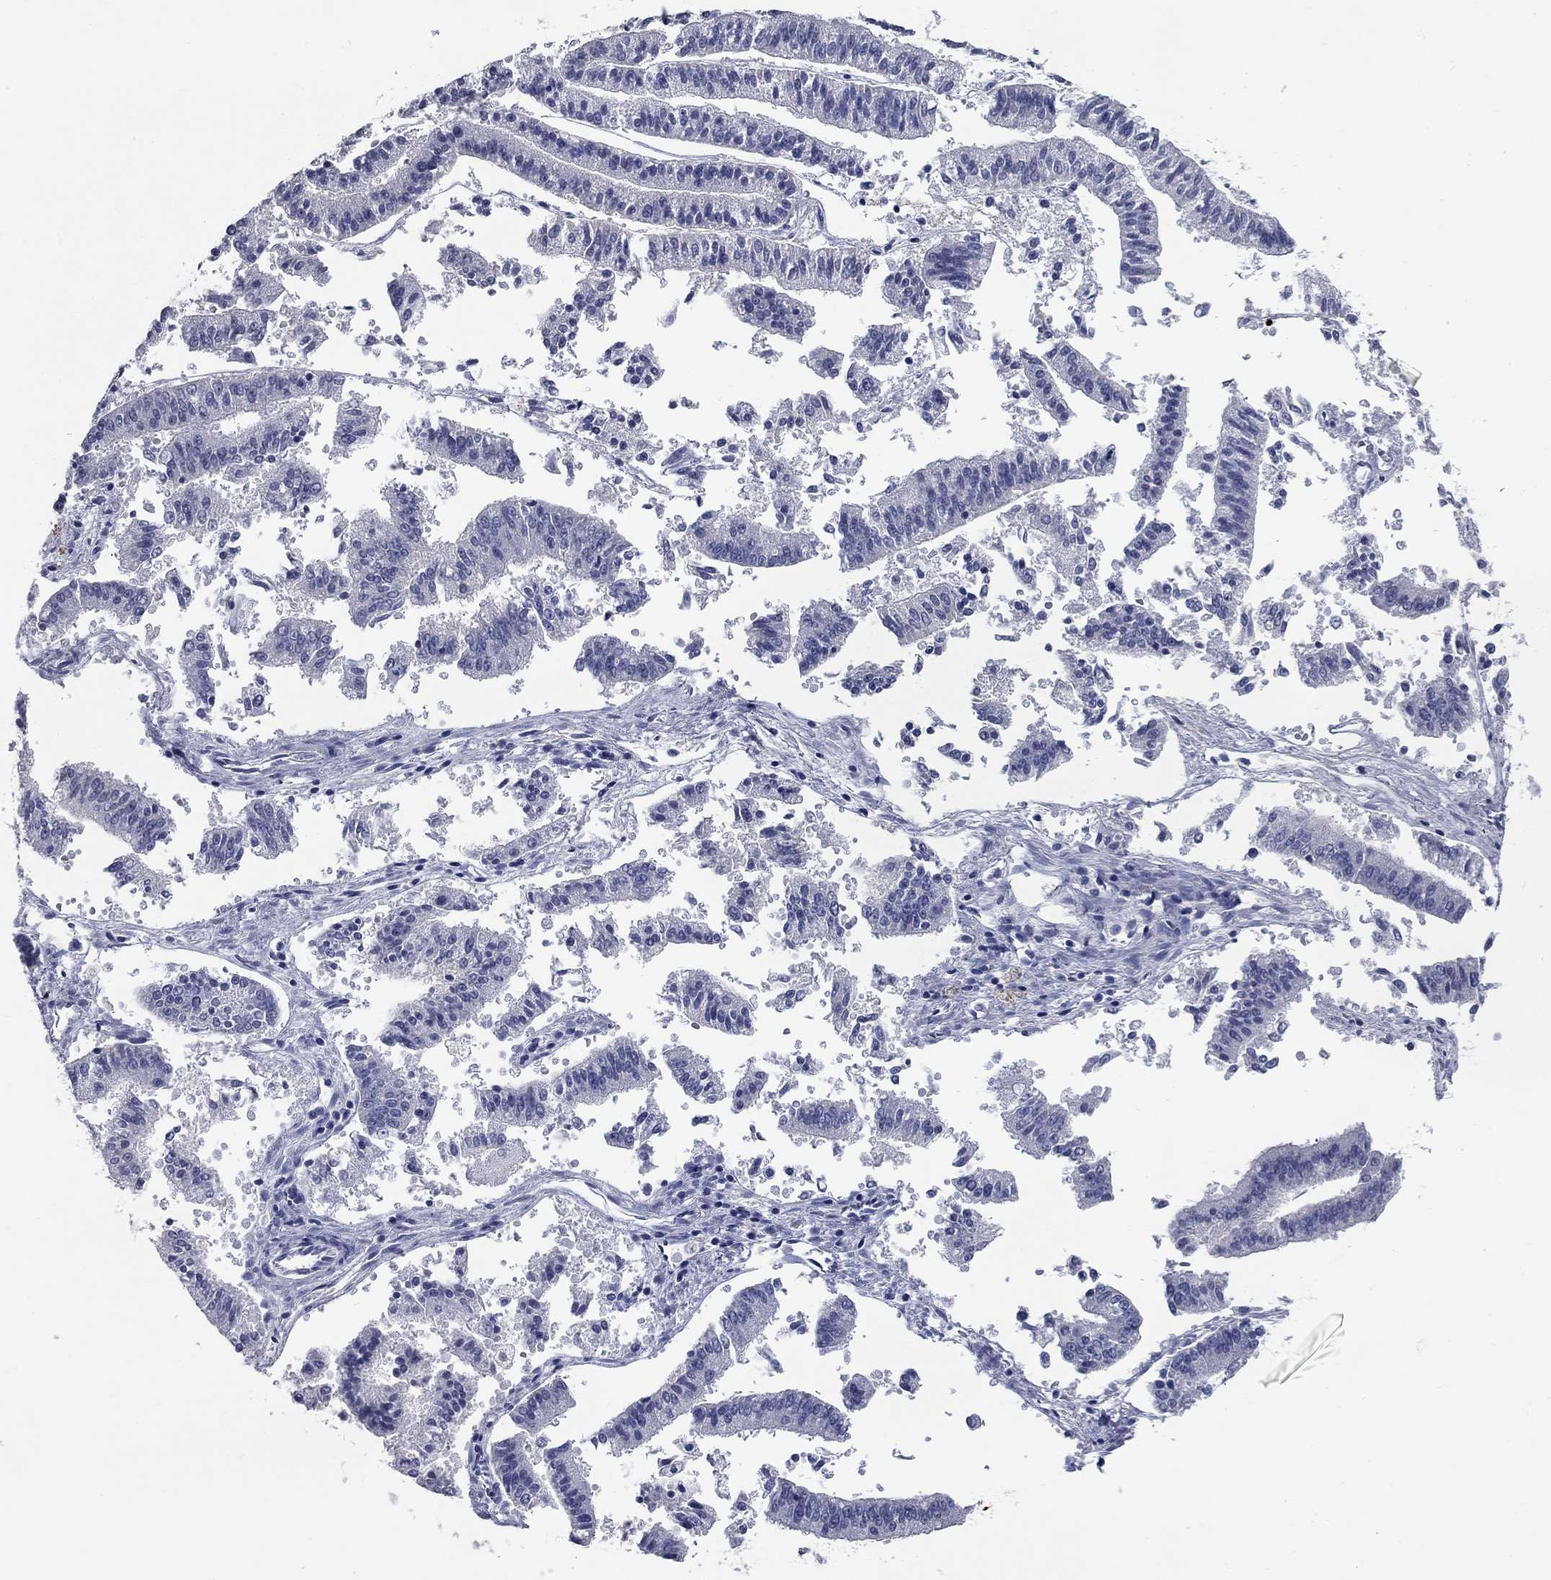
{"staining": {"intensity": "negative", "quantity": "none", "location": "none"}, "tissue": "endometrial cancer", "cell_type": "Tumor cells", "image_type": "cancer", "snomed": [{"axis": "morphology", "description": "Adenocarcinoma, NOS"}, {"axis": "topography", "description": "Endometrium"}], "caption": "Immunohistochemistry (IHC) of human endometrial cancer (adenocarcinoma) shows no expression in tumor cells.", "gene": "SYT12", "patient": {"sex": "female", "age": 66}}